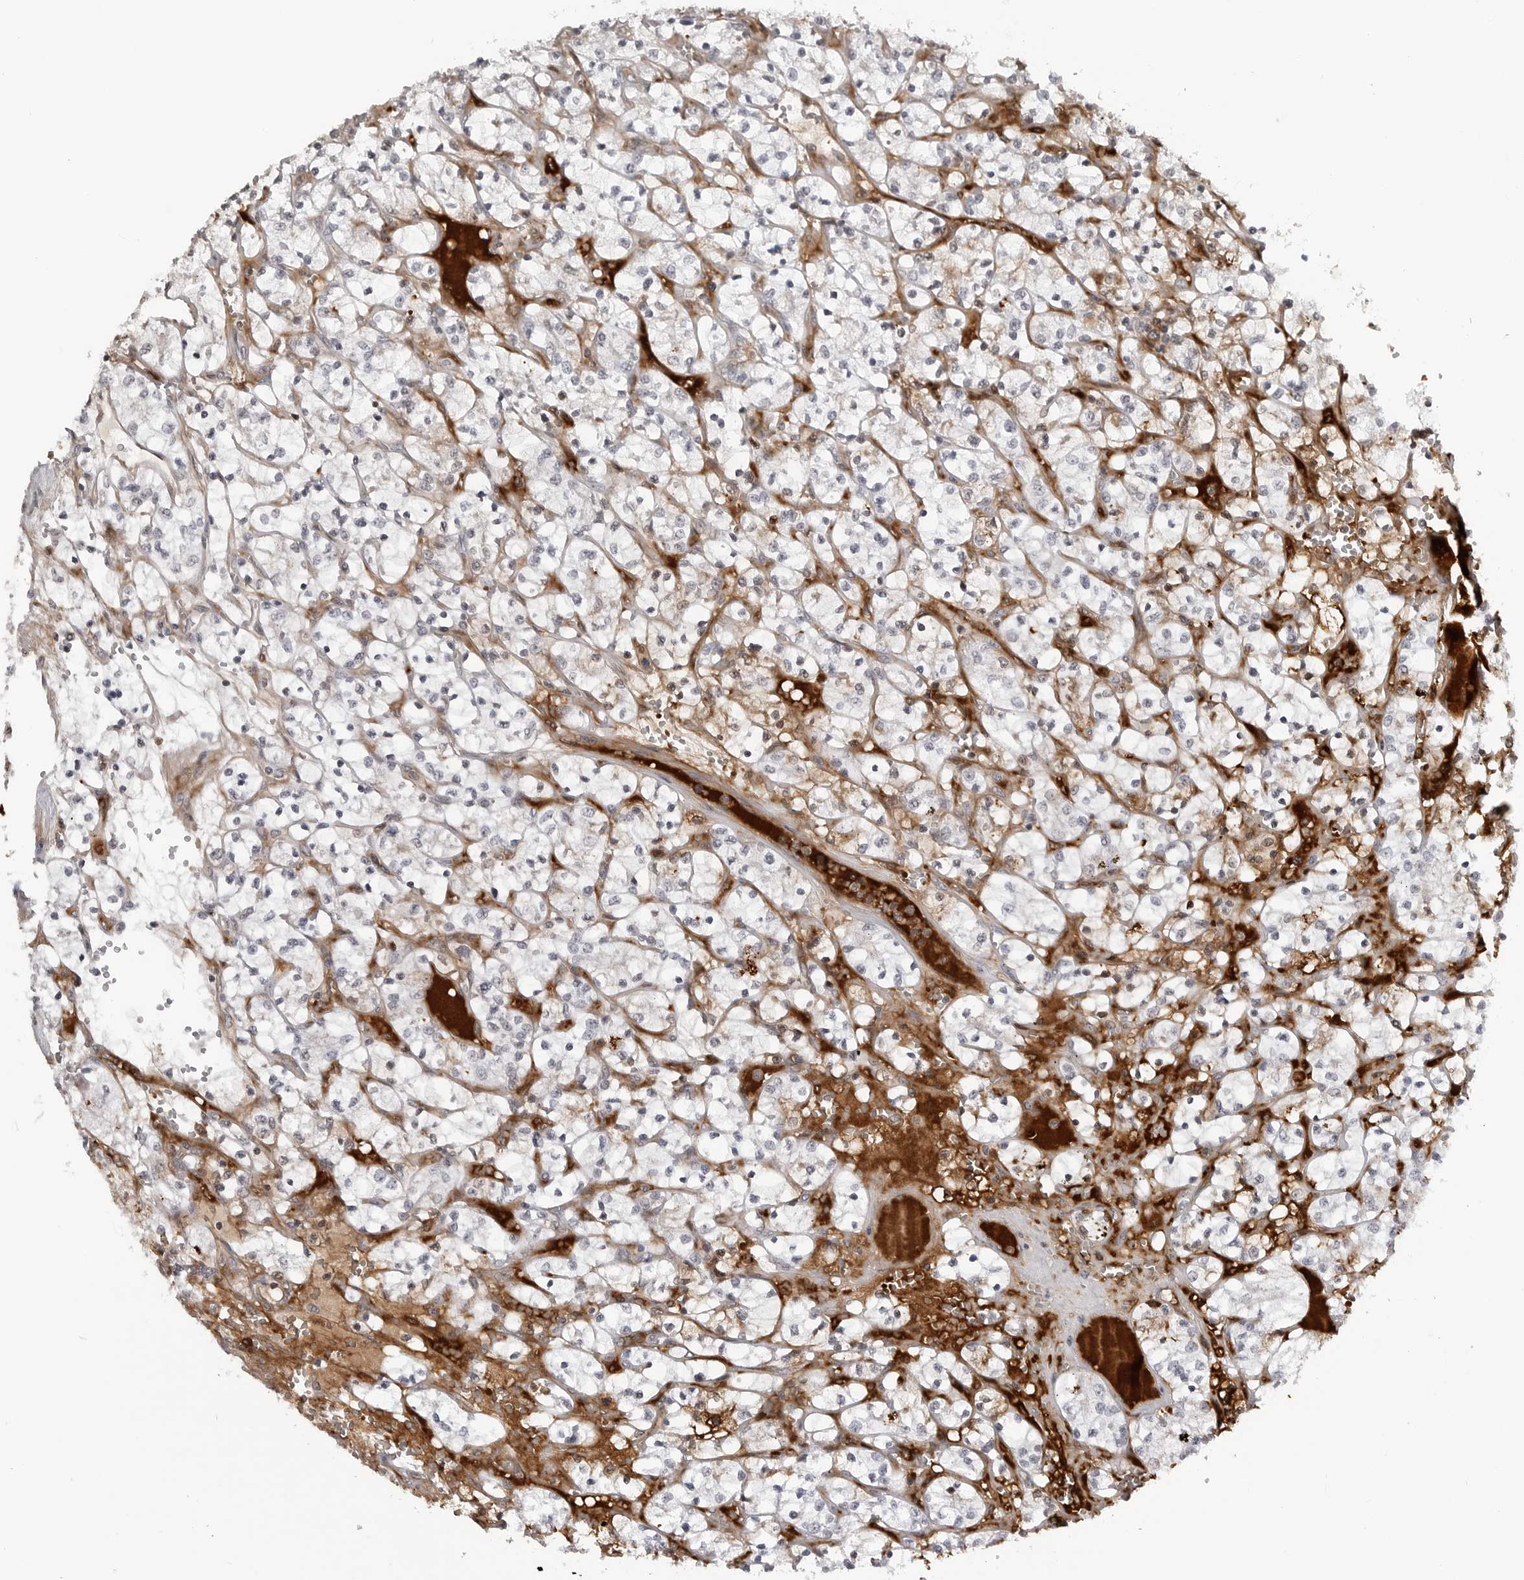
{"staining": {"intensity": "negative", "quantity": "none", "location": "none"}, "tissue": "renal cancer", "cell_type": "Tumor cells", "image_type": "cancer", "snomed": [{"axis": "morphology", "description": "Adenocarcinoma, NOS"}, {"axis": "topography", "description": "Kidney"}], "caption": "A micrograph of renal adenocarcinoma stained for a protein demonstrates no brown staining in tumor cells.", "gene": "CXCR5", "patient": {"sex": "female", "age": 69}}